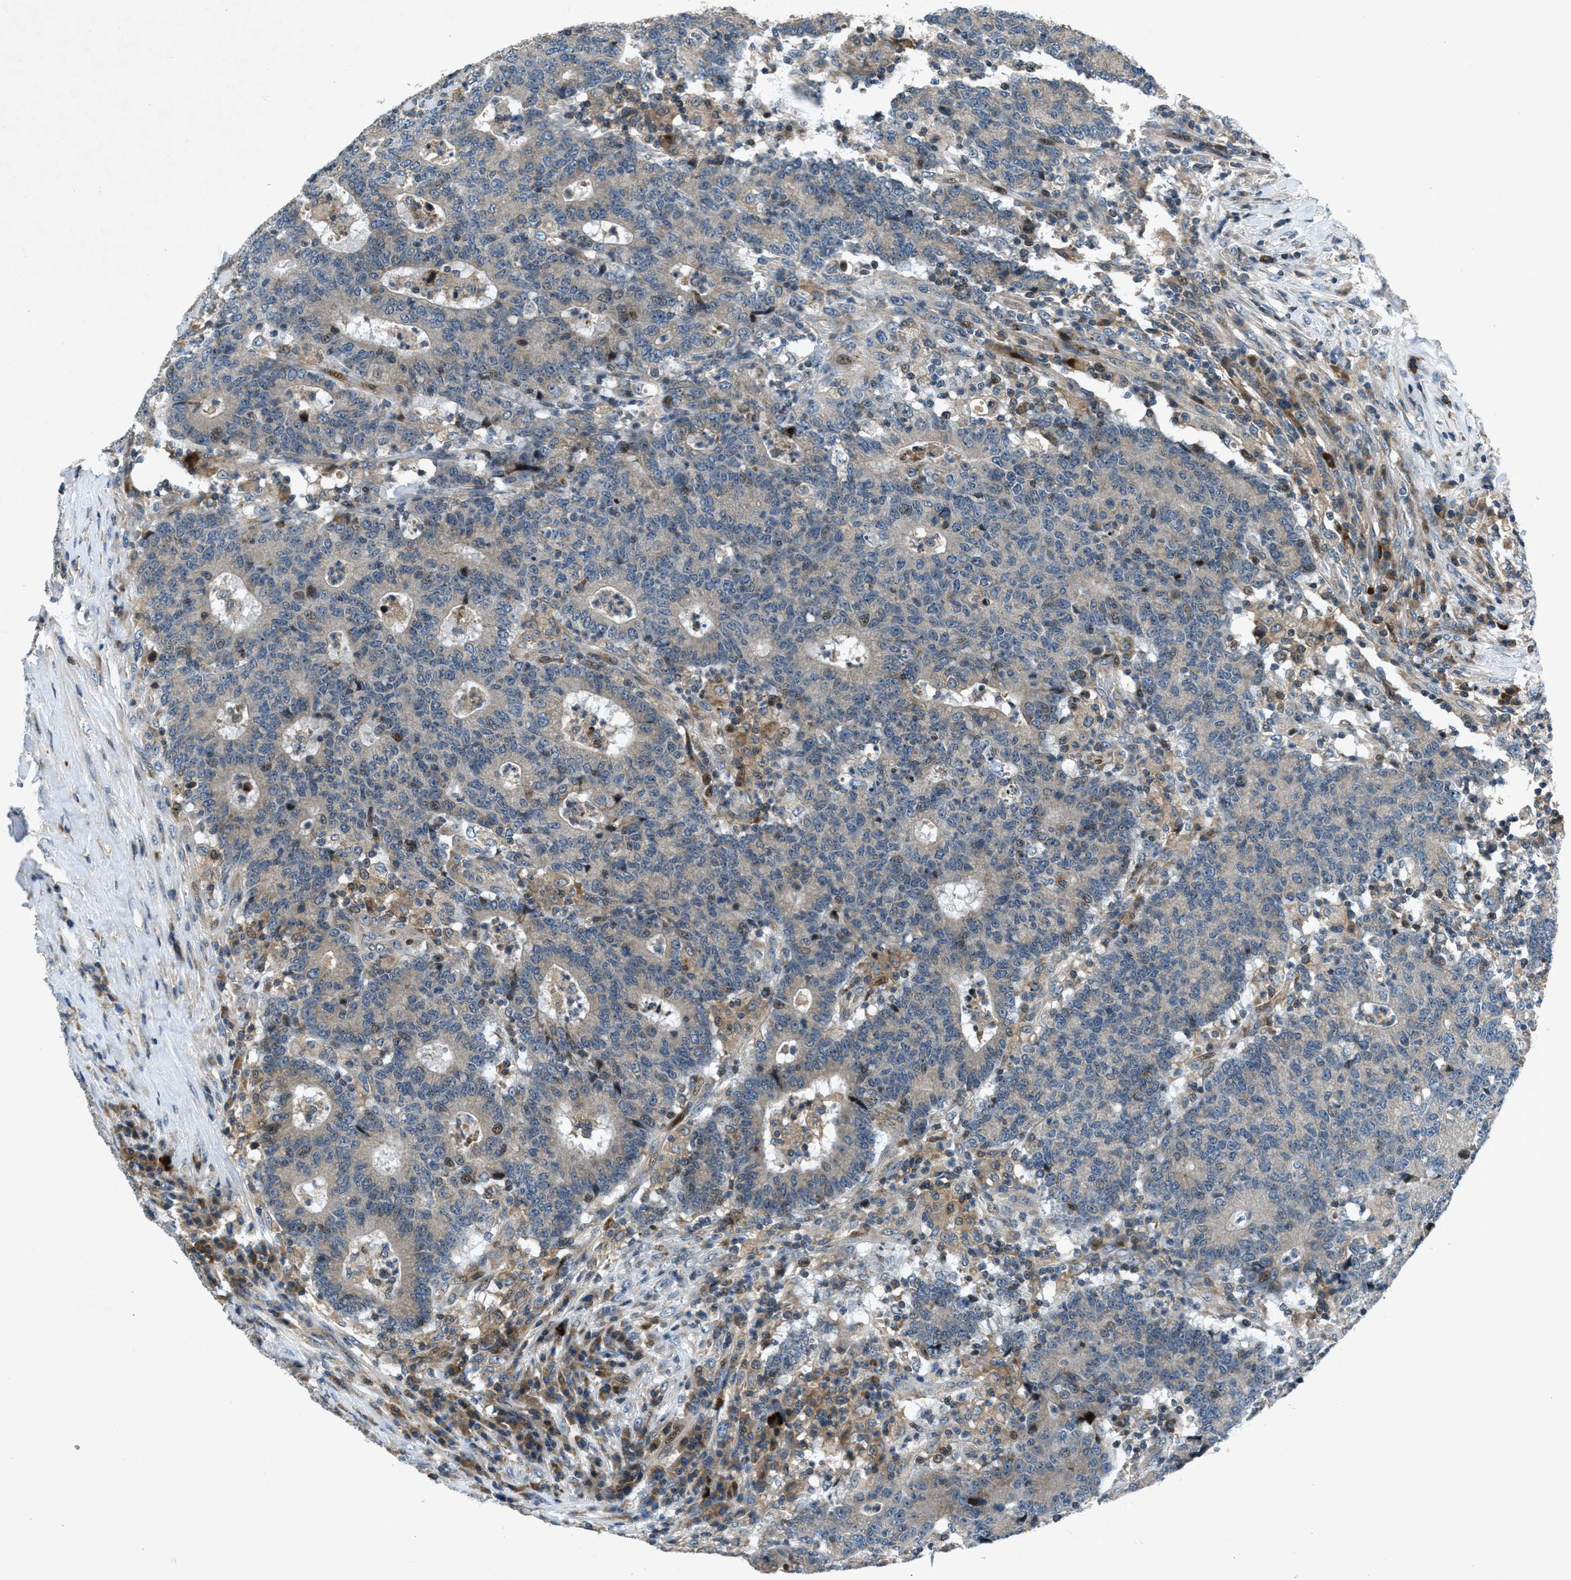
{"staining": {"intensity": "weak", "quantity": "25%-75%", "location": "cytoplasmic/membranous"}, "tissue": "colorectal cancer", "cell_type": "Tumor cells", "image_type": "cancer", "snomed": [{"axis": "morphology", "description": "Normal tissue, NOS"}, {"axis": "morphology", "description": "Adenocarcinoma, NOS"}, {"axis": "topography", "description": "Colon"}], "caption": "The immunohistochemical stain highlights weak cytoplasmic/membranous expression in tumor cells of colorectal adenocarcinoma tissue. The staining is performed using DAB (3,3'-diaminobenzidine) brown chromogen to label protein expression. The nuclei are counter-stained blue using hematoxylin.", "gene": "CLEC2D", "patient": {"sex": "female", "age": 75}}